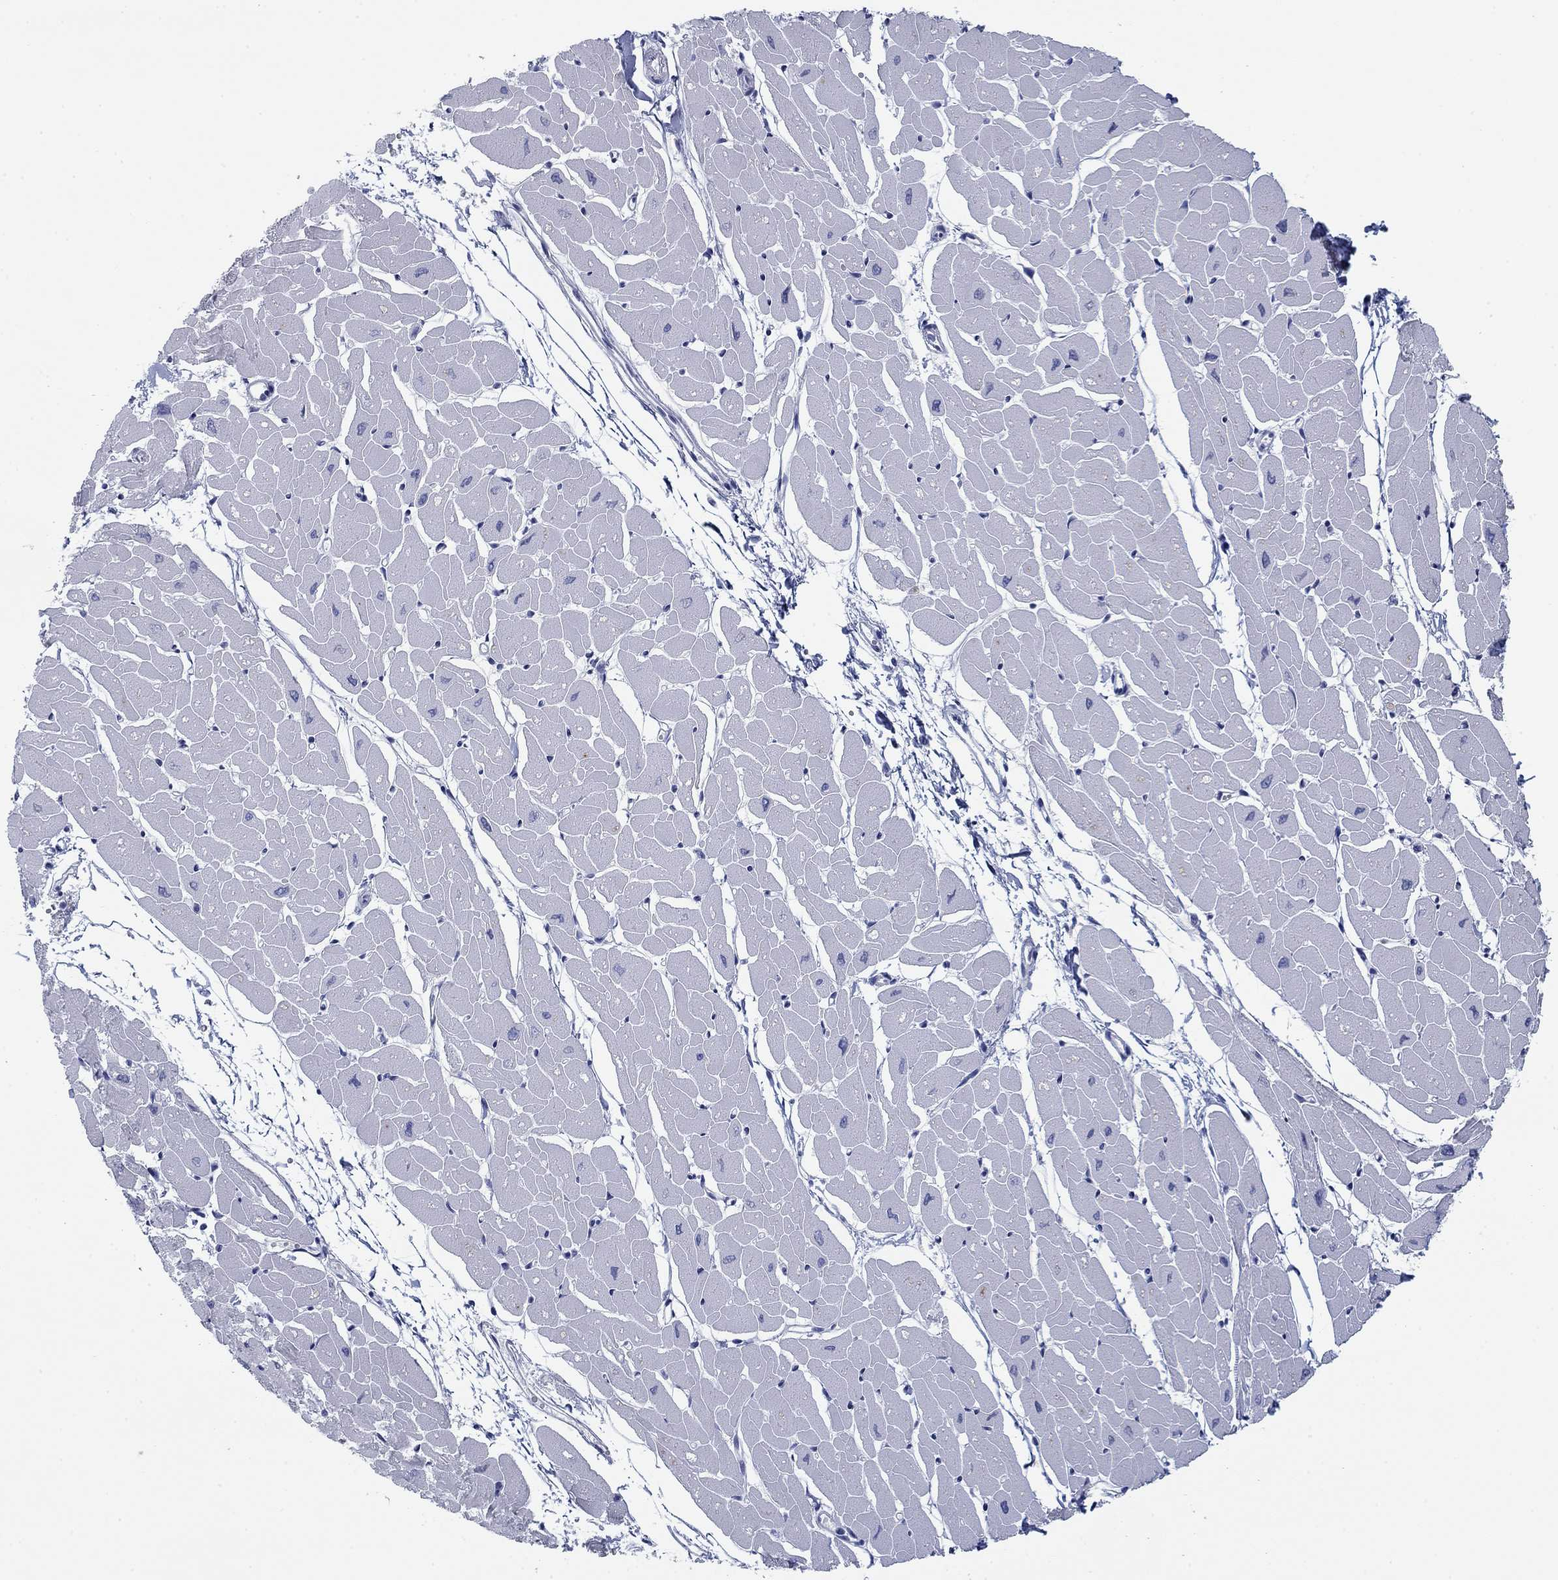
{"staining": {"intensity": "negative", "quantity": "none", "location": "none"}, "tissue": "heart muscle", "cell_type": "Cardiomyocytes", "image_type": "normal", "snomed": [{"axis": "morphology", "description": "Normal tissue, NOS"}, {"axis": "topography", "description": "Heart"}], "caption": "Histopathology image shows no significant protein staining in cardiomyocytes of unremarkable heart muscle. The staining was performed using DAB (3,3'-diaminobenzidine) to visualize the protein expression in brown, while the nuclei were stained in blue with hematoxylin (Magnification: 20x).", "gene": "DNAL1", "patient": {"sex": "male", "age": 57}}